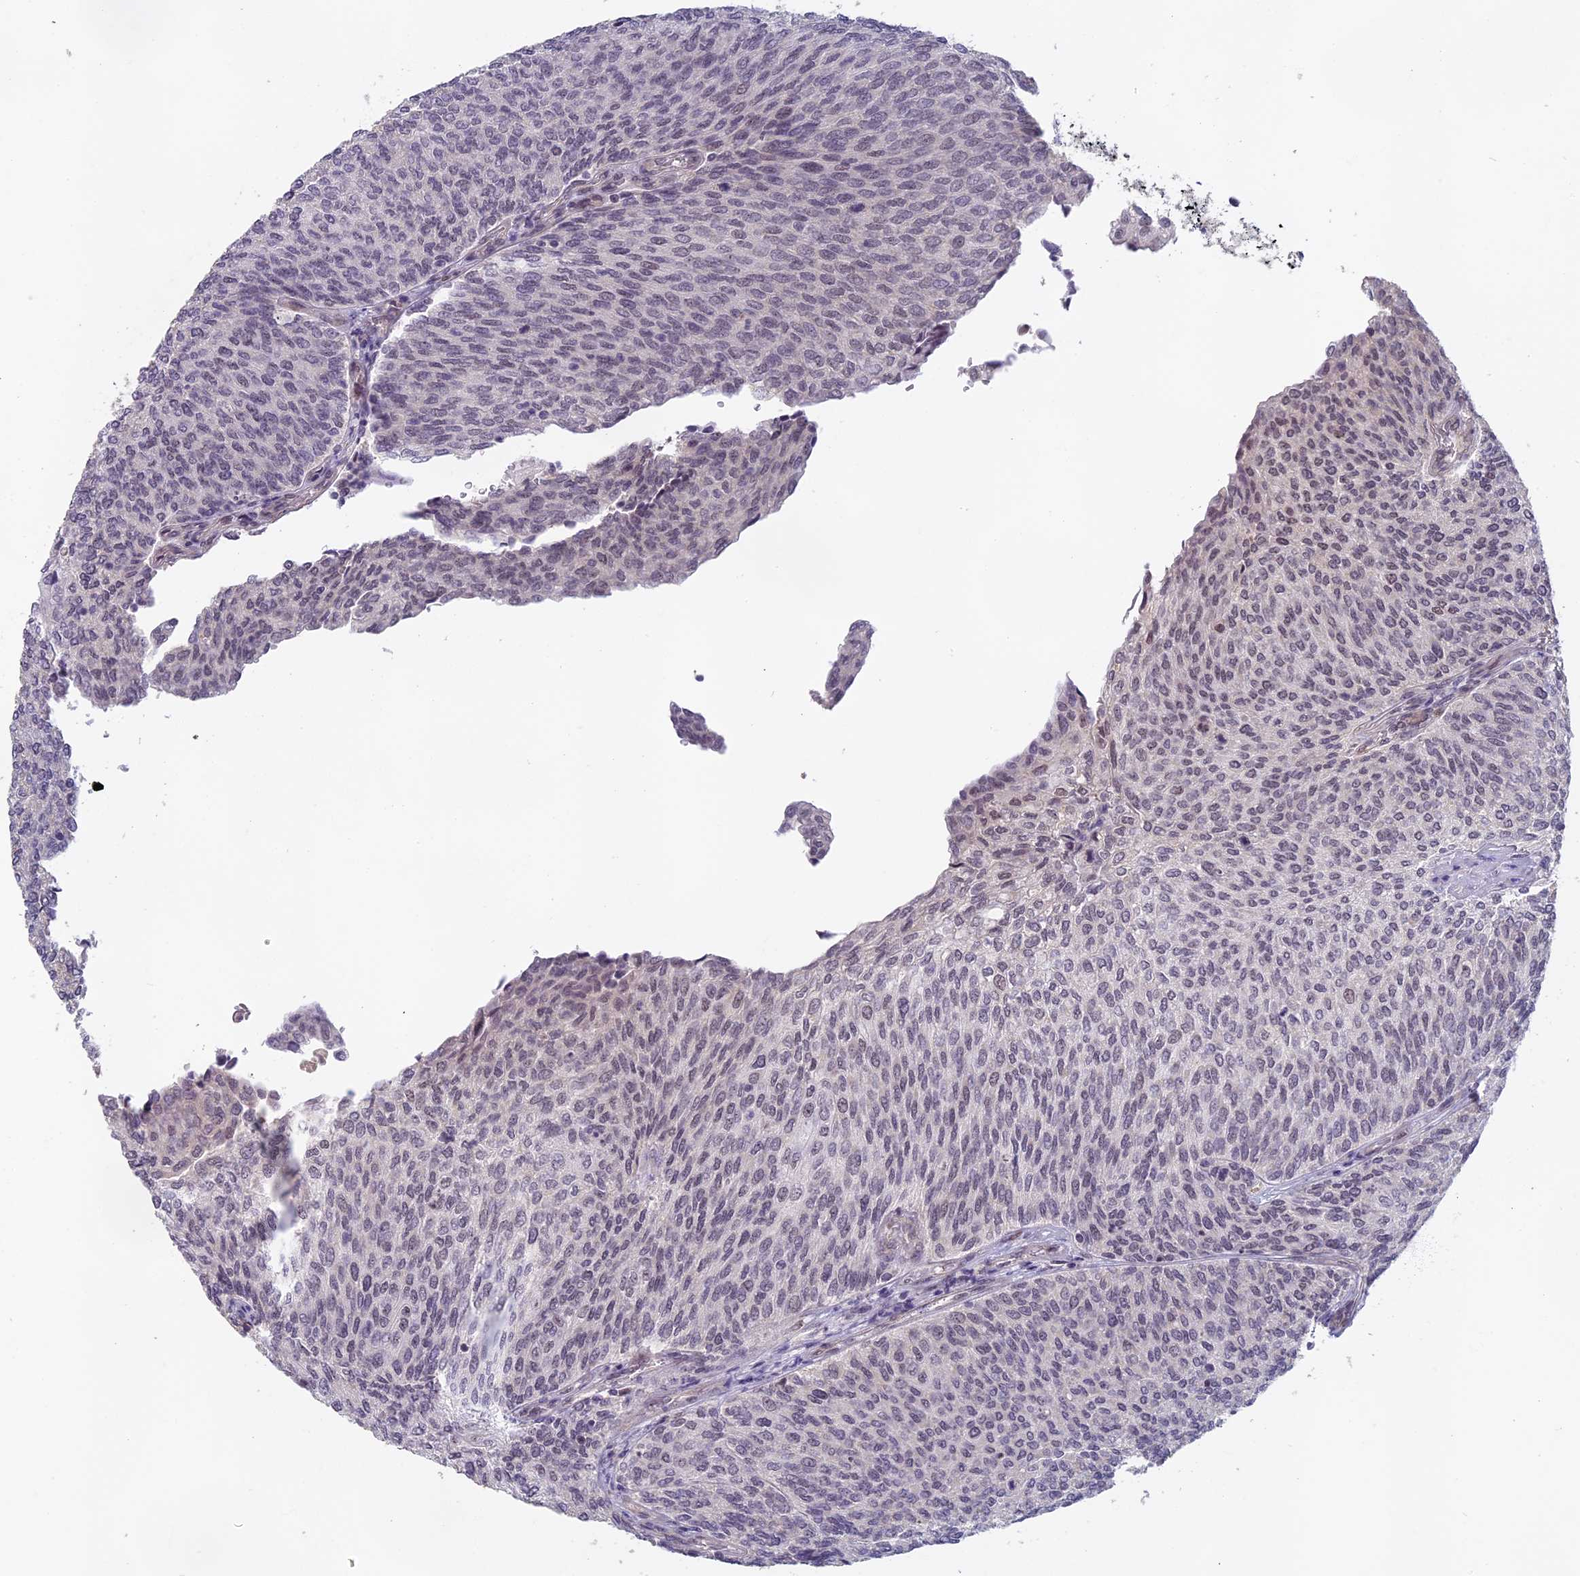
{"staining": {"intensity": "negative", "quantity": "none", "location": "none"}, "tissue": "urothelial cancer", "cell_type": "Tumor cells", "image_type": "cancer", "snomed": [{"axis": "morphology", "description": "Urothelial carcinoma, Low grade"}, {"axis": "topography", "description": "Urinary bladder"}], "caption": "The photomicrograph reveals no staining of tumor cells in urothelial cancer.", "gene": "MORF4L1", "patient": {"sex": "female", "age": 79}}